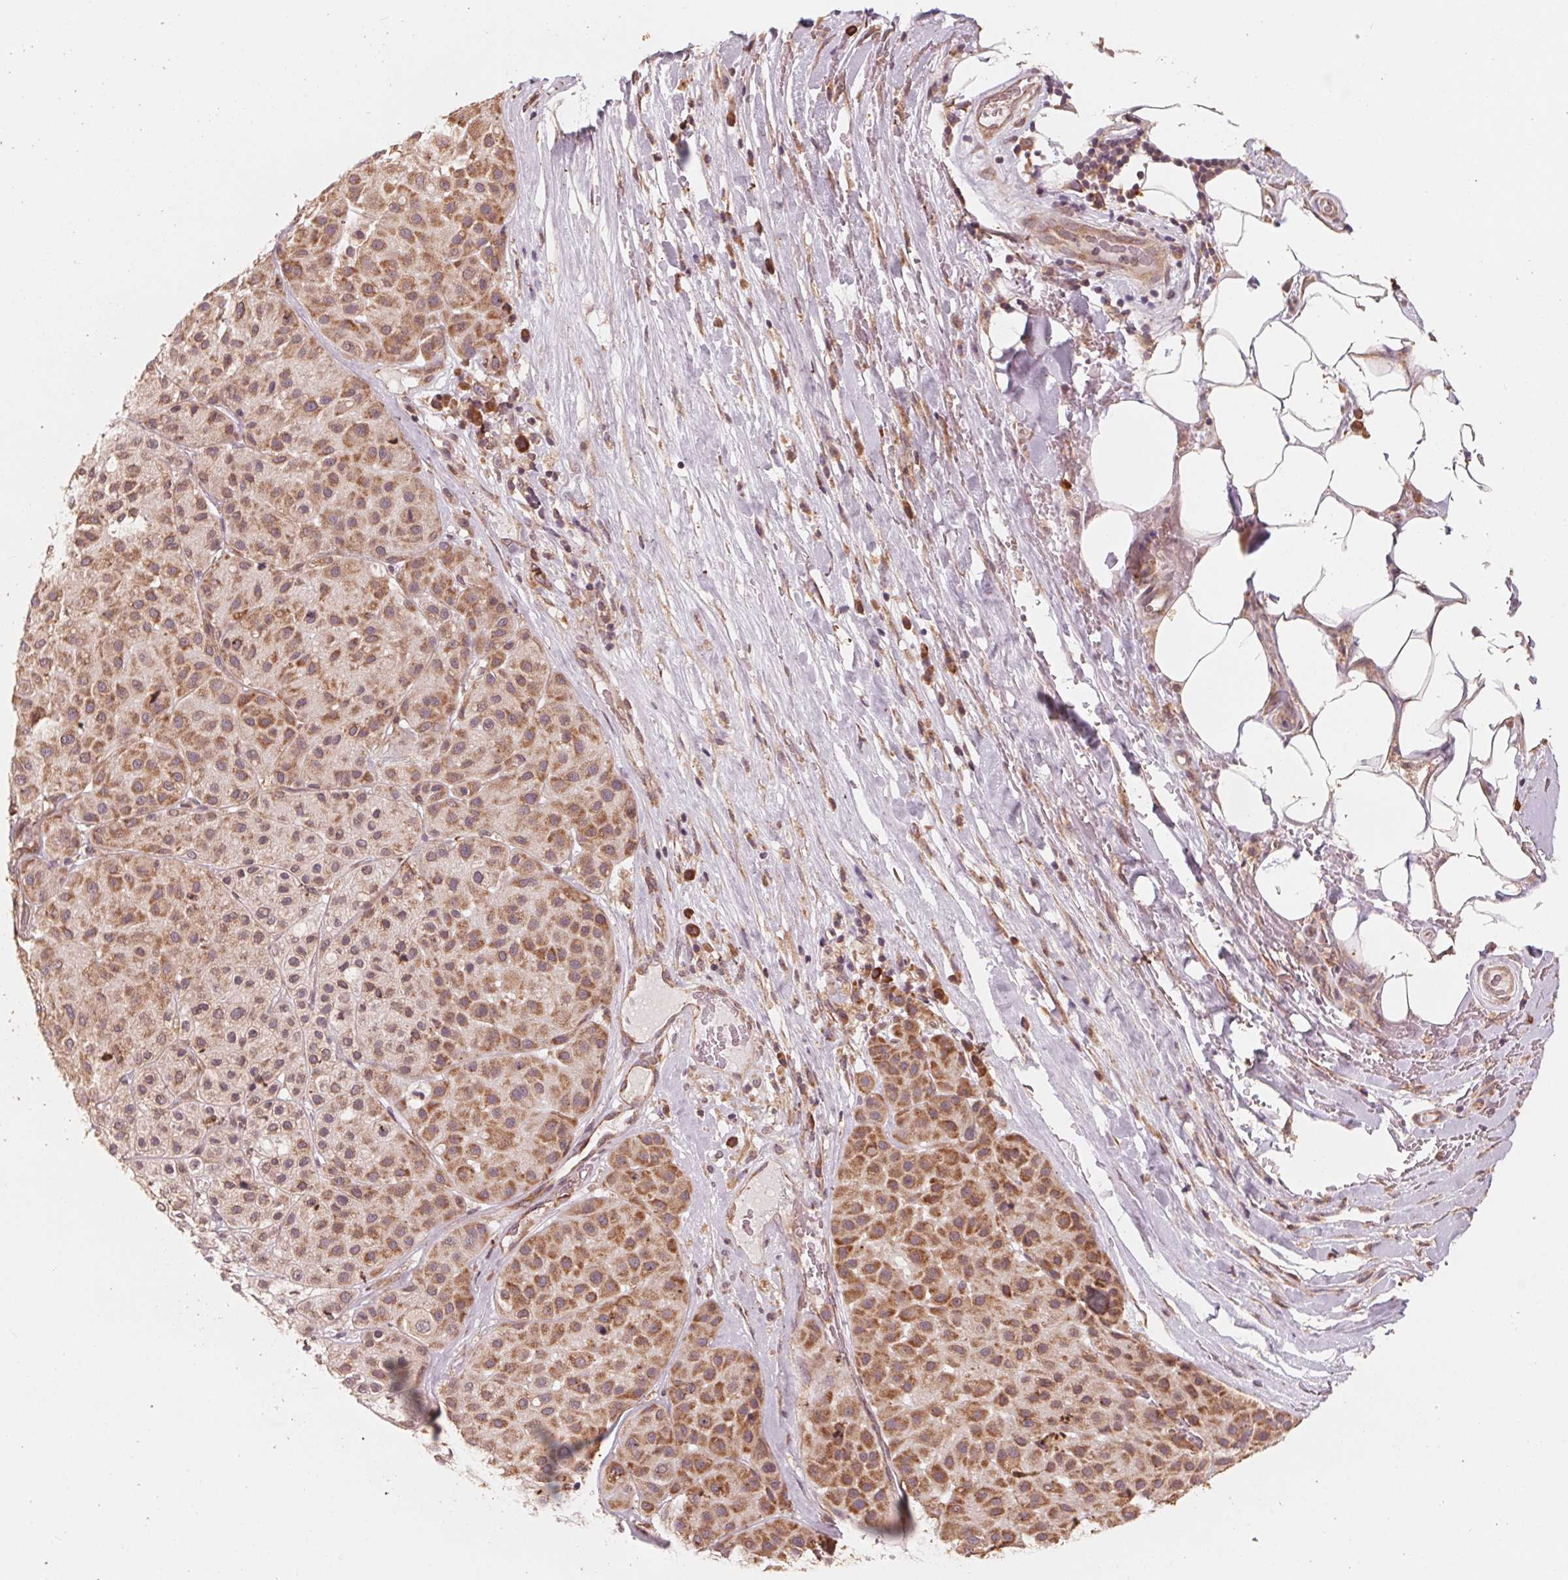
{"staining": {"intensity": "moderate", "quantity": ">75%", "location": "cytoplasmic/membranous"}, "tissue": "melanoma", "cell_type": "Tumor cells", "image_type": "cancer", "snomed": [{"axis": "morphology", "description": "Malignant melanoma, Metastatic site"}, {"axis": "topography", "description": "Smooth muscle"}], "caption": "IHC (DAB) staining of human melanoma displays moderate cytoplasmic/membranous protein positivity in approximately >75% of tumor cells.", "gene": "GIGYF2", "patient": {"sex": "male", "age": 41}}